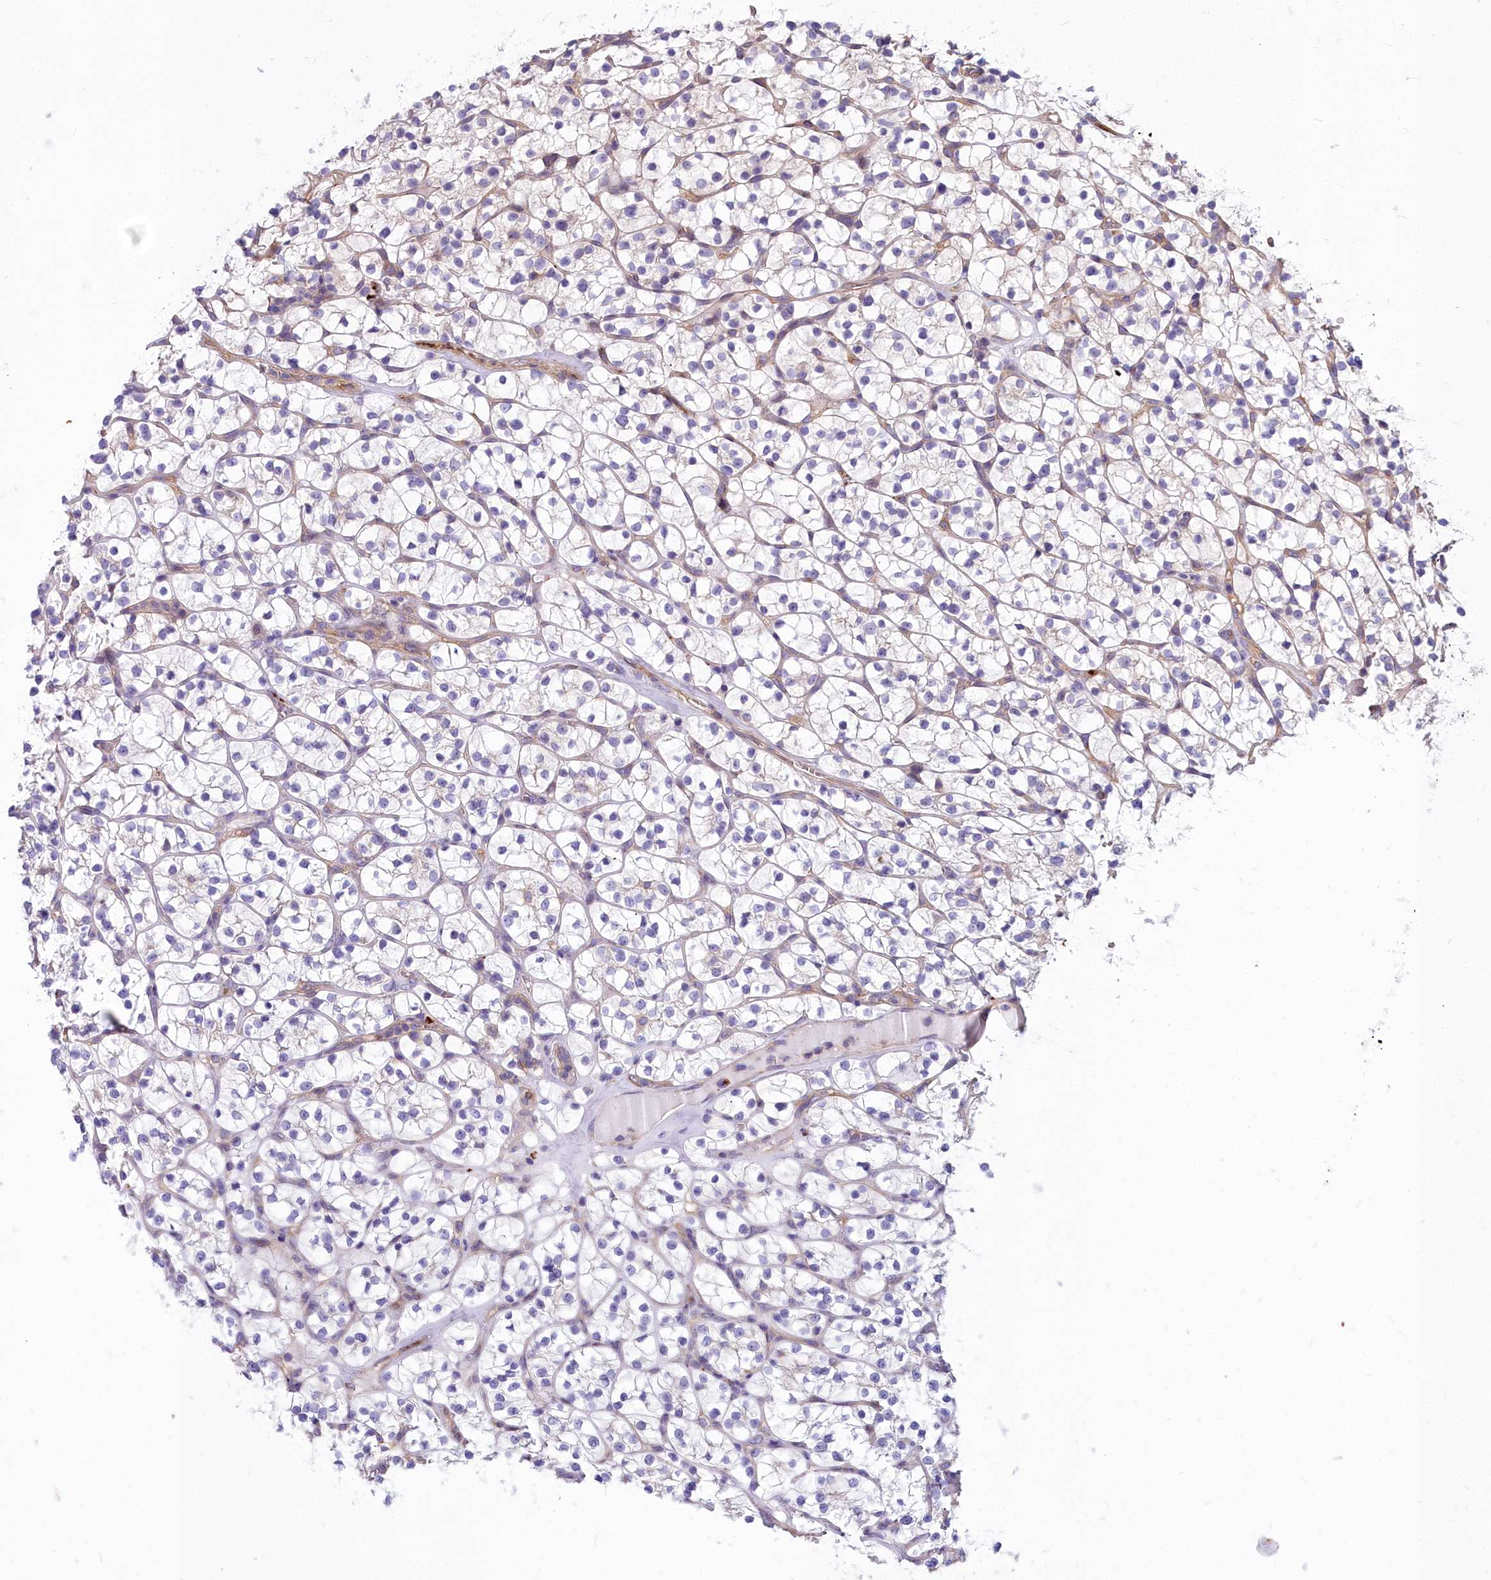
{"staining": {"intensity": "negative", "quantity": "none", "location": "none"}, "tissue": "renal cancer", "cell_type": "Tumor cells", "image_type": "cancer", "snomed": [{"axis": "morphology", "description": "Adenocarcinoma, NOS"}, {"axis": "topography", "description": "Kidney"}], "caption": "Immunohistochemistry (IHC) histopathology image of human adenocarcinoma (renal) stained for a protein (brown), which exhibits no staining in tumor cells. (DAB immunohistochemistry (IHC) with hematoxylin counter stain).", "gene": "HLA-DOA", "patient": {"sex": "female", "age": 64}}